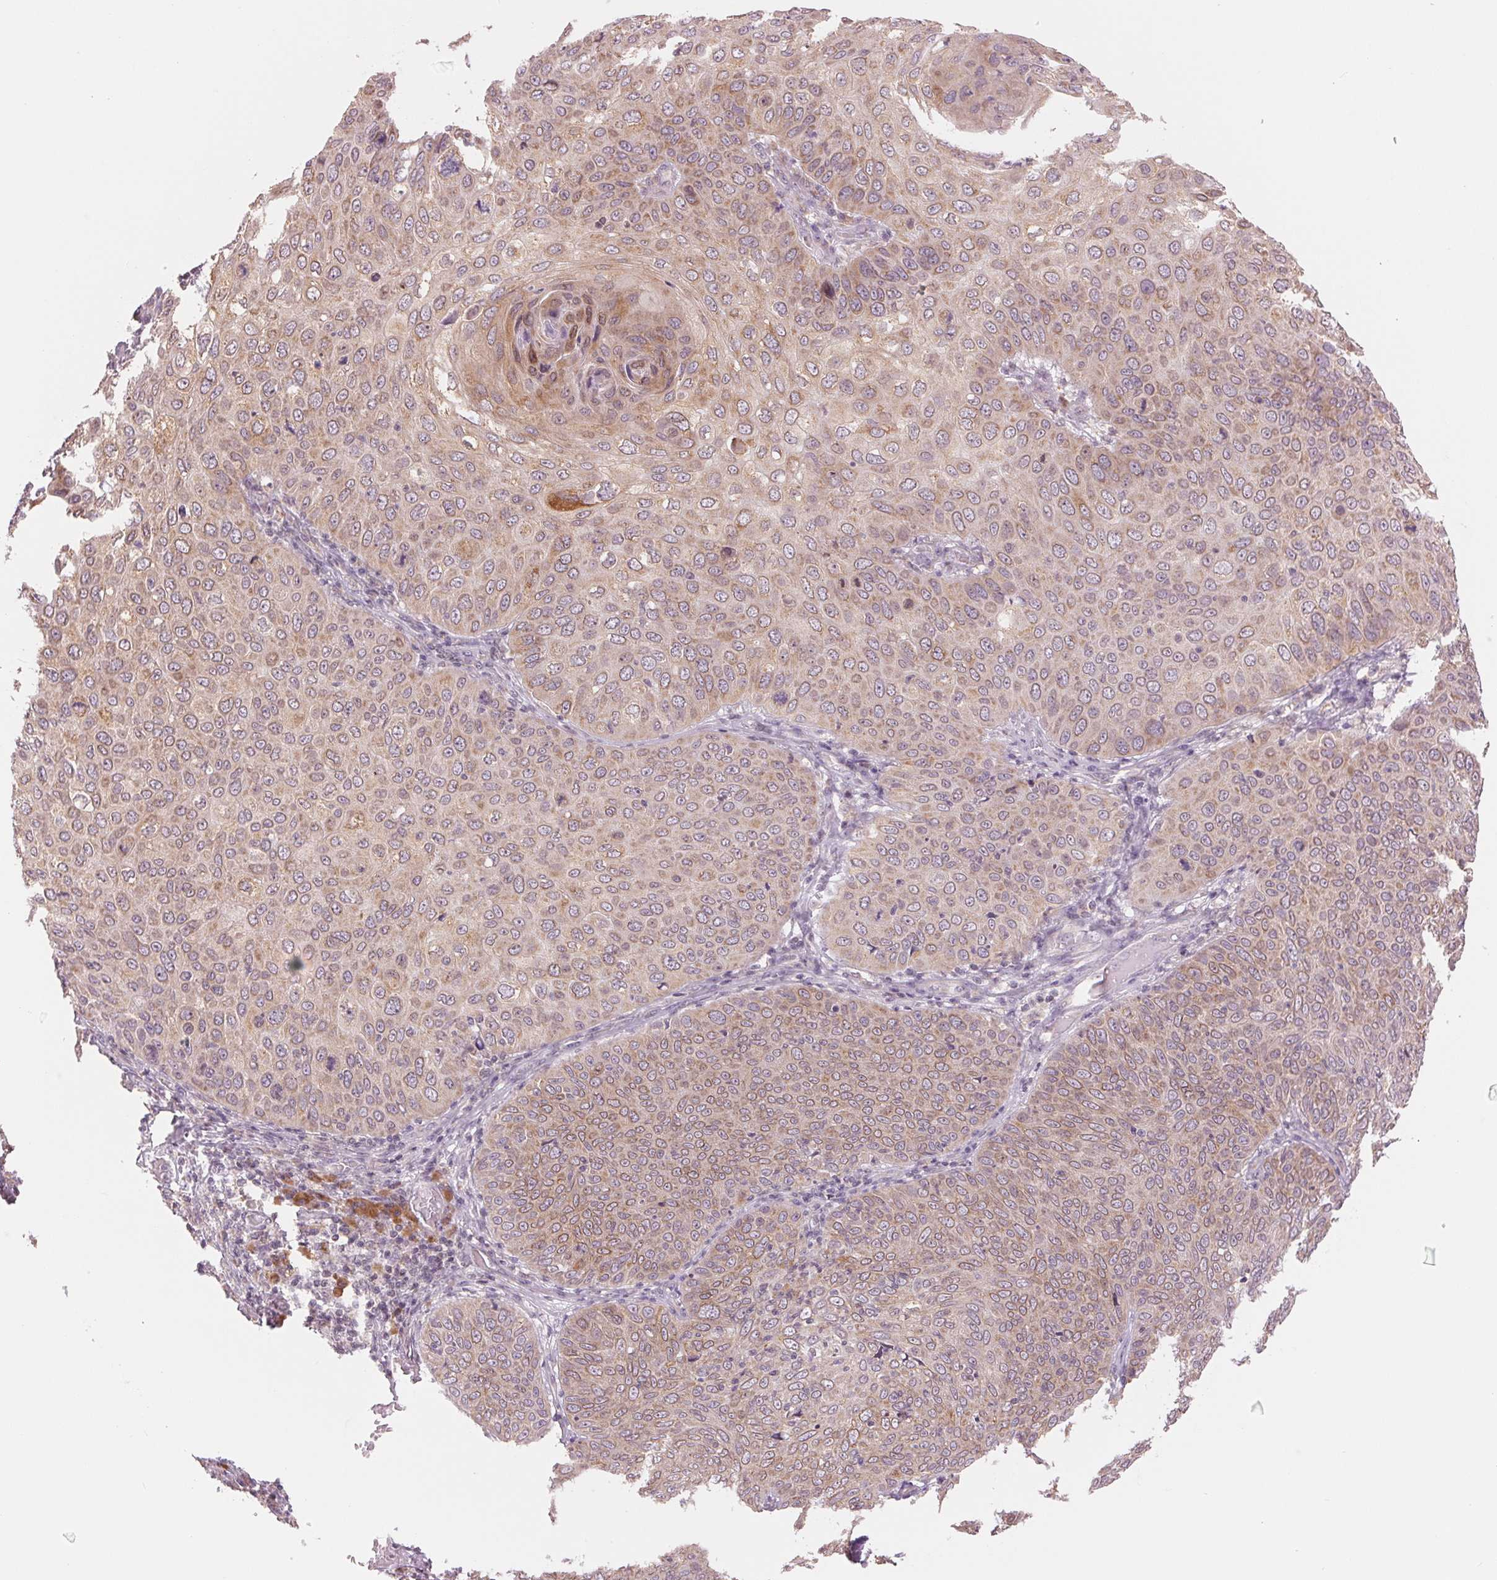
{"staining": {"intensity": "weak", "quantity": ">75%", "location": "cytoplasmic/membranous"}, "tissue": "skin cancer", "cell_type": "Tumor cells", "image_type": "cancer", "snomed": [{"axis": "morphology", "description": "Squamous cell carcinoma, NOS"}, {"axis": "topography", "description": "Skin"}], "caption": "Tumor cells reveal low levels of weak cytoplasmic/membranous staining in approximately >75% of cells in skin squamous cell carcinoma.", "gene": "TECR", "patient": {"sex": "male", "age": 87}}